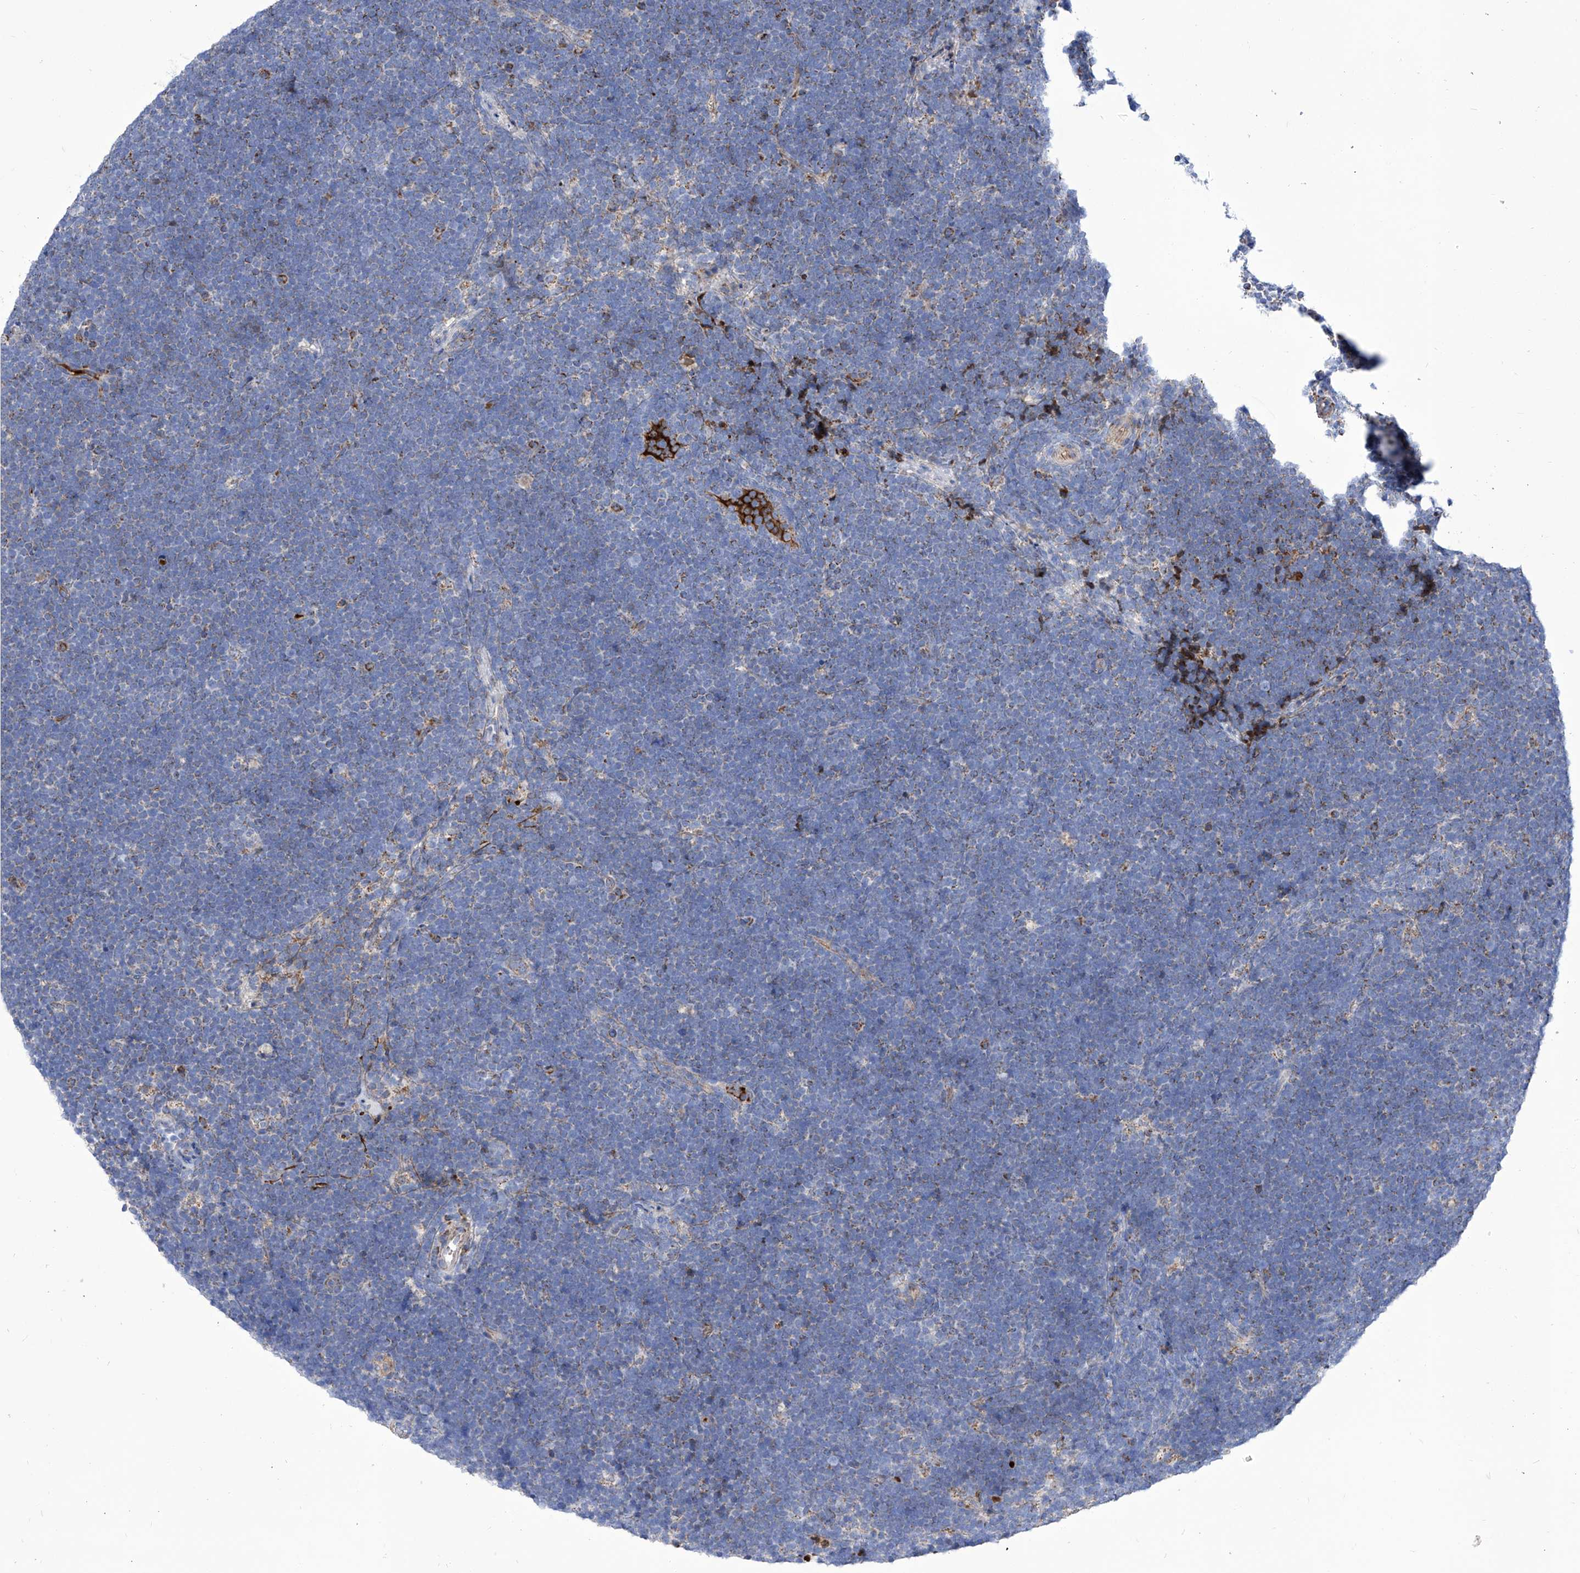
{"staining": {"intensity": "negative", "quantity": "none", "location": "none"}, "tissue": "lymphoma", "cell_type": "Tumor cells", "image_type": "cancer", "snomed": [{"axis": "morphology", "description": "Malignant lymphoma, non-Hodgkin's type, High grade"}, {"axis": "topography", "description": "Lymph node"}], "caption": "This is a micrograph of immunohistochemistry (IHC) staining of lymphoma, which shows no staining in tumor cells.", "gene": "SRBD1", "patient": {"sex": "male", "age": 13}}